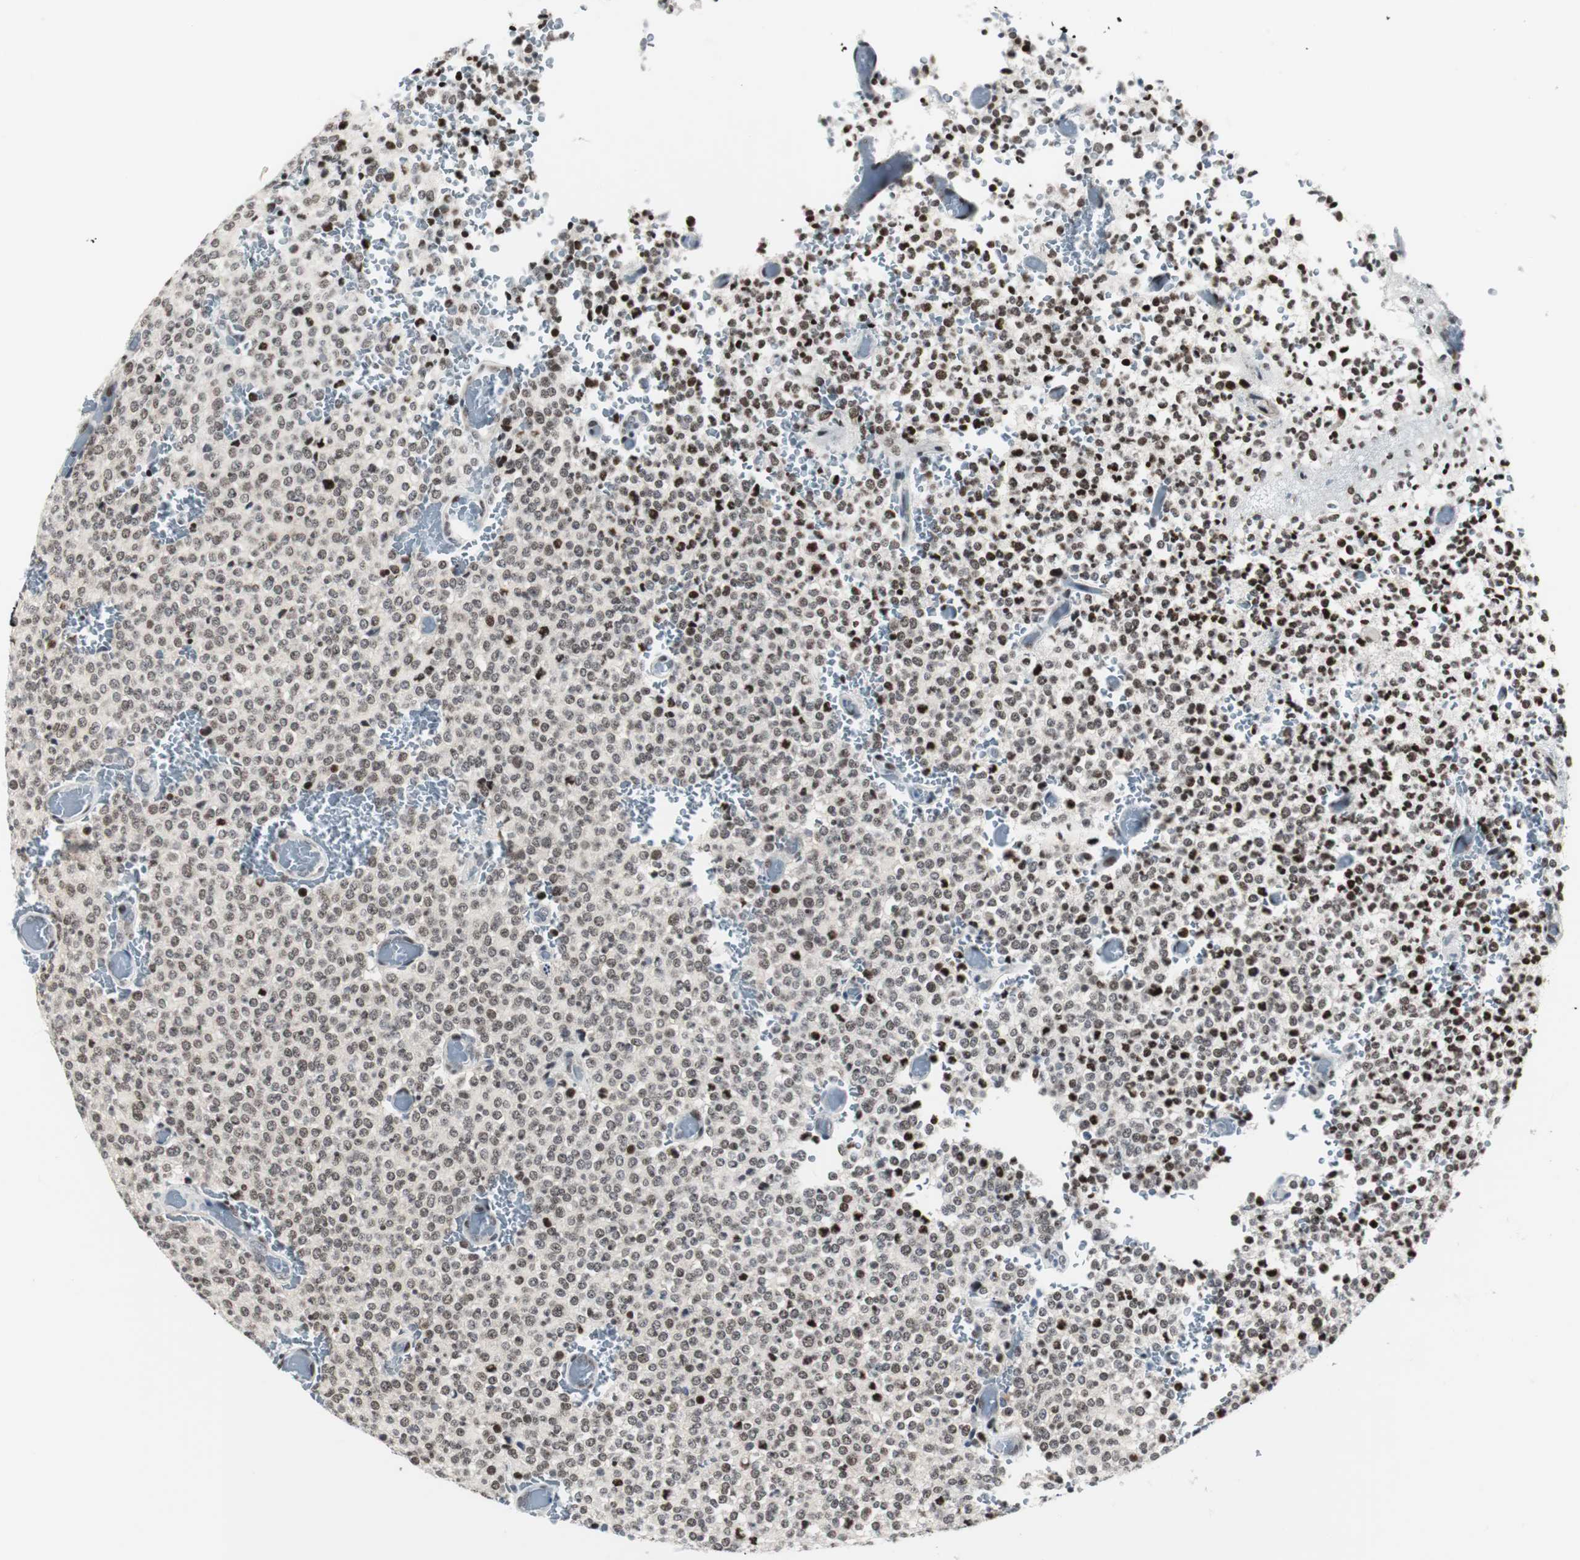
{"staining": {"intensity": "moderate", "quantity": ">75%", "location": "nuclear"}, "tissue": "glioma", "cell_type": "Tumor cells", "image_type": "cancer", "snomed": [{"axis": "morphology", "description": "Glioma, malignant, High grade"}, {"axis": "topography", "description": "pancreas cauda"}], "caption": "Protein expression analysis of glioma demonstrates moderate nuclear staining in about >75% of tumor cells.", "gene": "MTA1", "patient": {"sex": "male", "age": 60}}